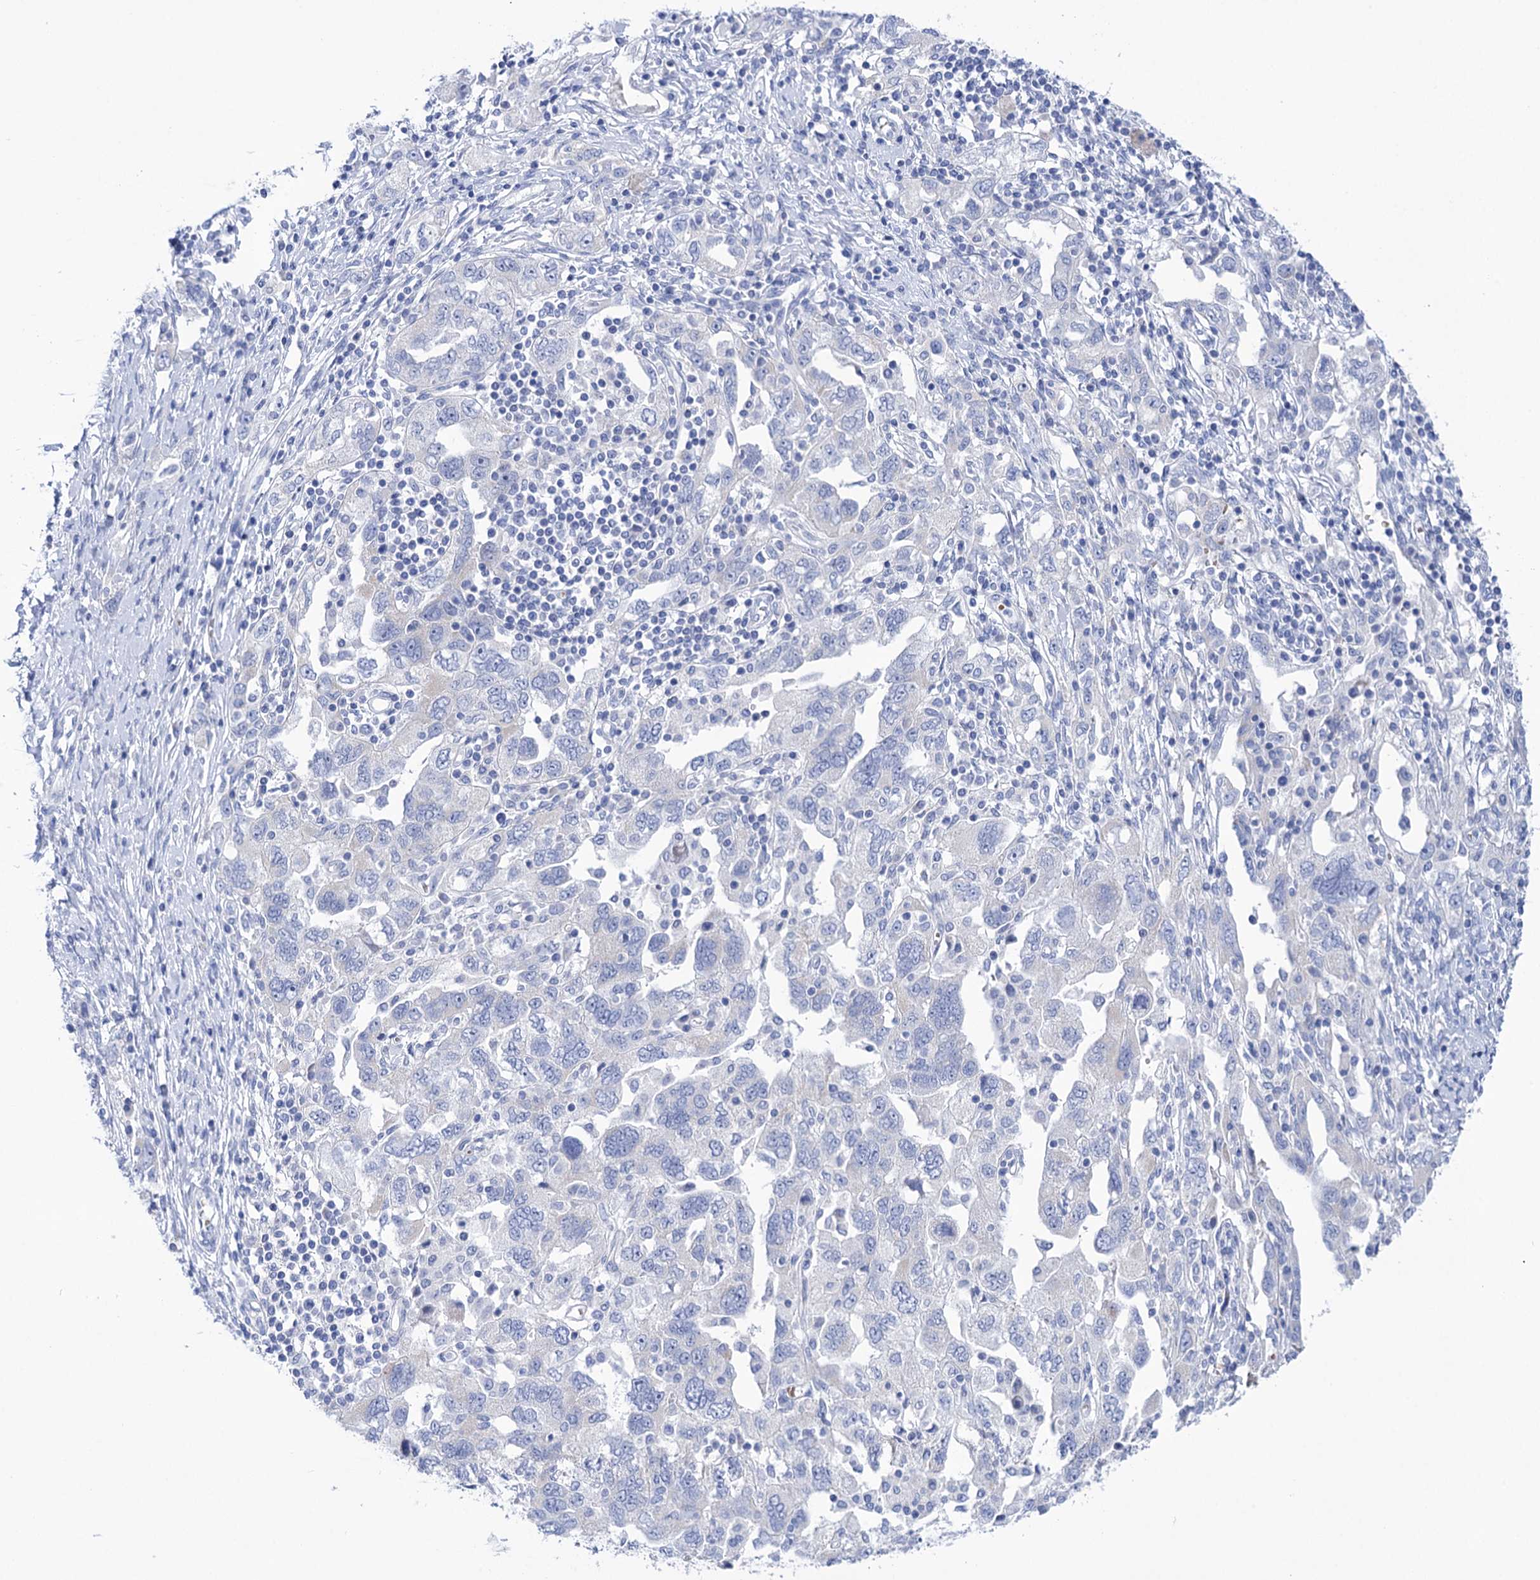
{"staining": {"intensity": "negative", "quantity": "none", "location": "none"}, "tissue": "ovarian cancer", "cell_type": "Tumor cells", "image_type": "cancer", "snomed": [{"axis": "morphology", "description": "Carcinoma, NOS"}, {"axis": "morphology", "description": "Cystadenocarcinoma, serous, NOS"}, {"axis": "topography", "description": "Ovary"}], "caption": "Human ovarian cancer stained for a protein using IHC shows no positivity in tumor cells.", "gene": "YARS2", "patient": {"sex": "female", "age": 69}}